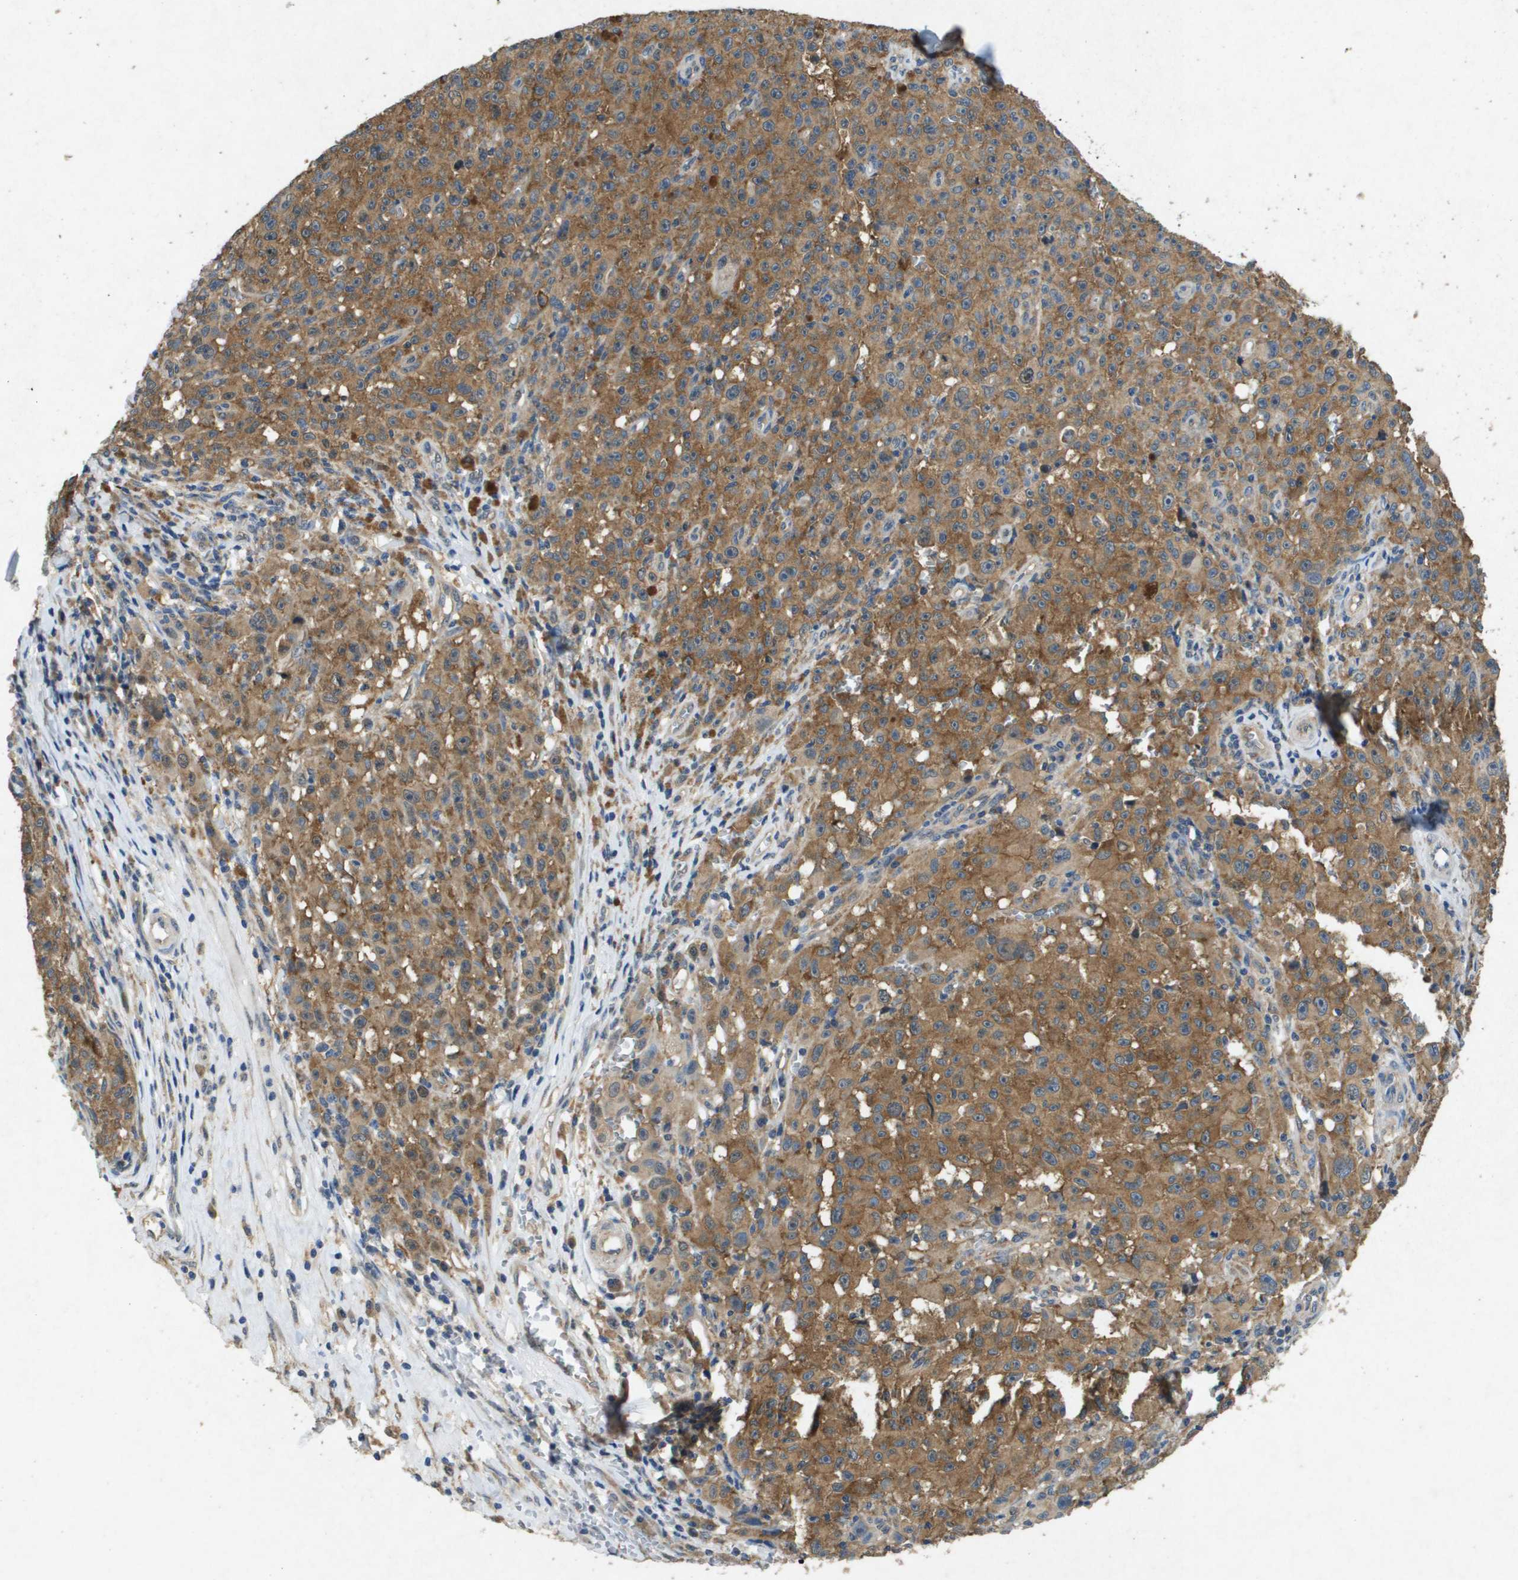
{"staining": {"intensity": "moderate", "quantity": ">75%", "location": "cytoplasmic/membranous"}, "tissue": "melanoma", "cell_type": "Tumor cells", "image_type": "cancer", "snomed": [{"axis": "morphology", "description": "Malignant melanoma, NOS"}, {"axis": "topography", "description": "Skin"}], "caption": "A brown stain highlights moderate cytoplasmic/membranous expression of a protein in malignant melanoma tumor cells.", "gene": "PTPRT", "patient": {"sex": "female", "age": 82}}